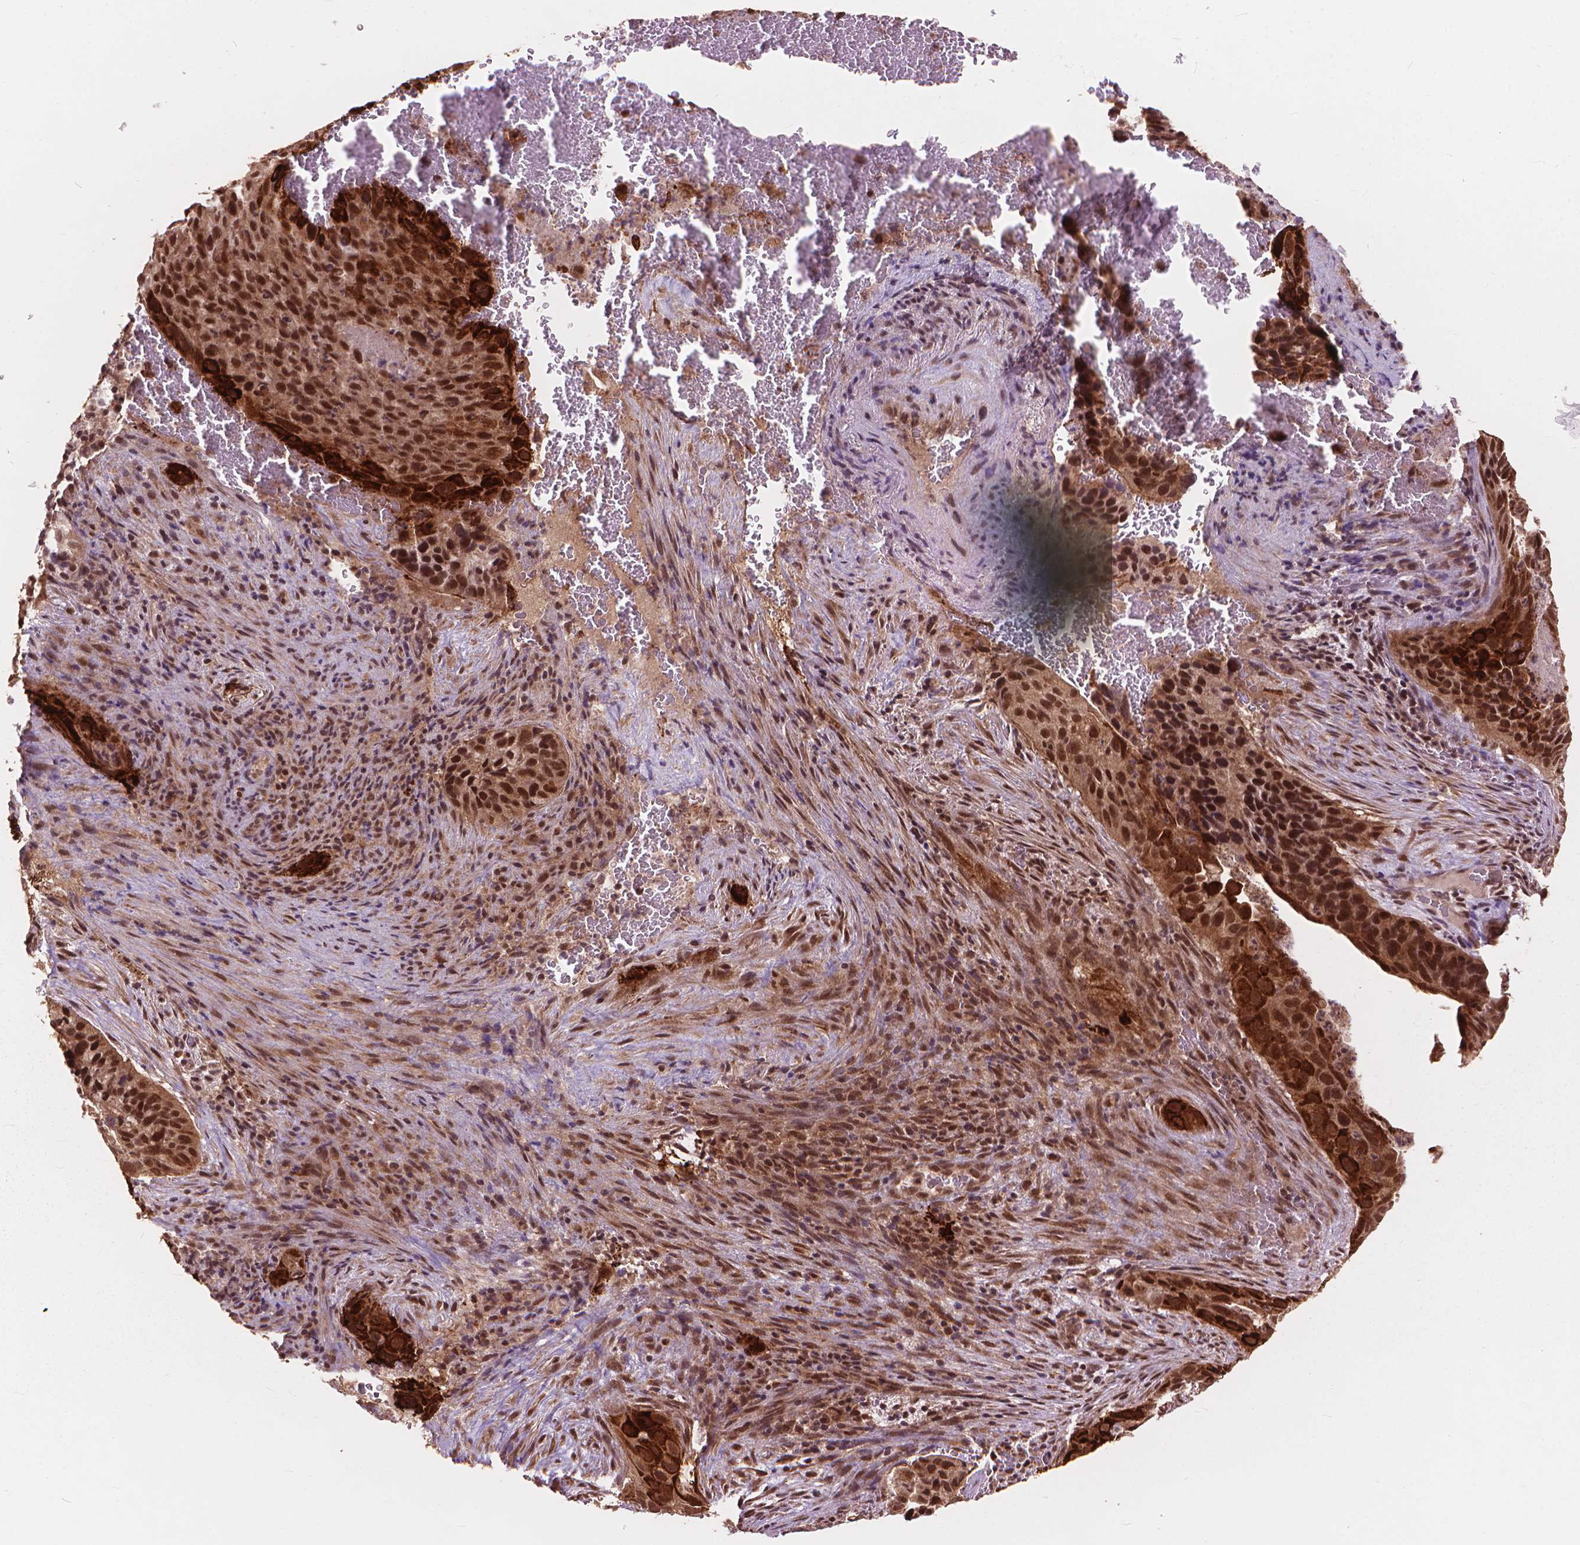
{"staining": {"intensity": "moderate", "quantity": ">75%", "location": "nuclear"}, "tissue": "cervical cancer", "cell_type": "Tumor cells", "image_type": "cancer", "snomed": [{"axis": "morphology", "description": "Squamous cell carcinoma, NOS"}, {"axis": "topography", "description": "Cervix"}], "caption": "Protein staining exhibits moderate nuclear positivity in approximately >75% of tumor cells in squamous cell carcinoma (cervical).", "gene": "SSU72", "patient": {"sex": "female", "age": 38}}